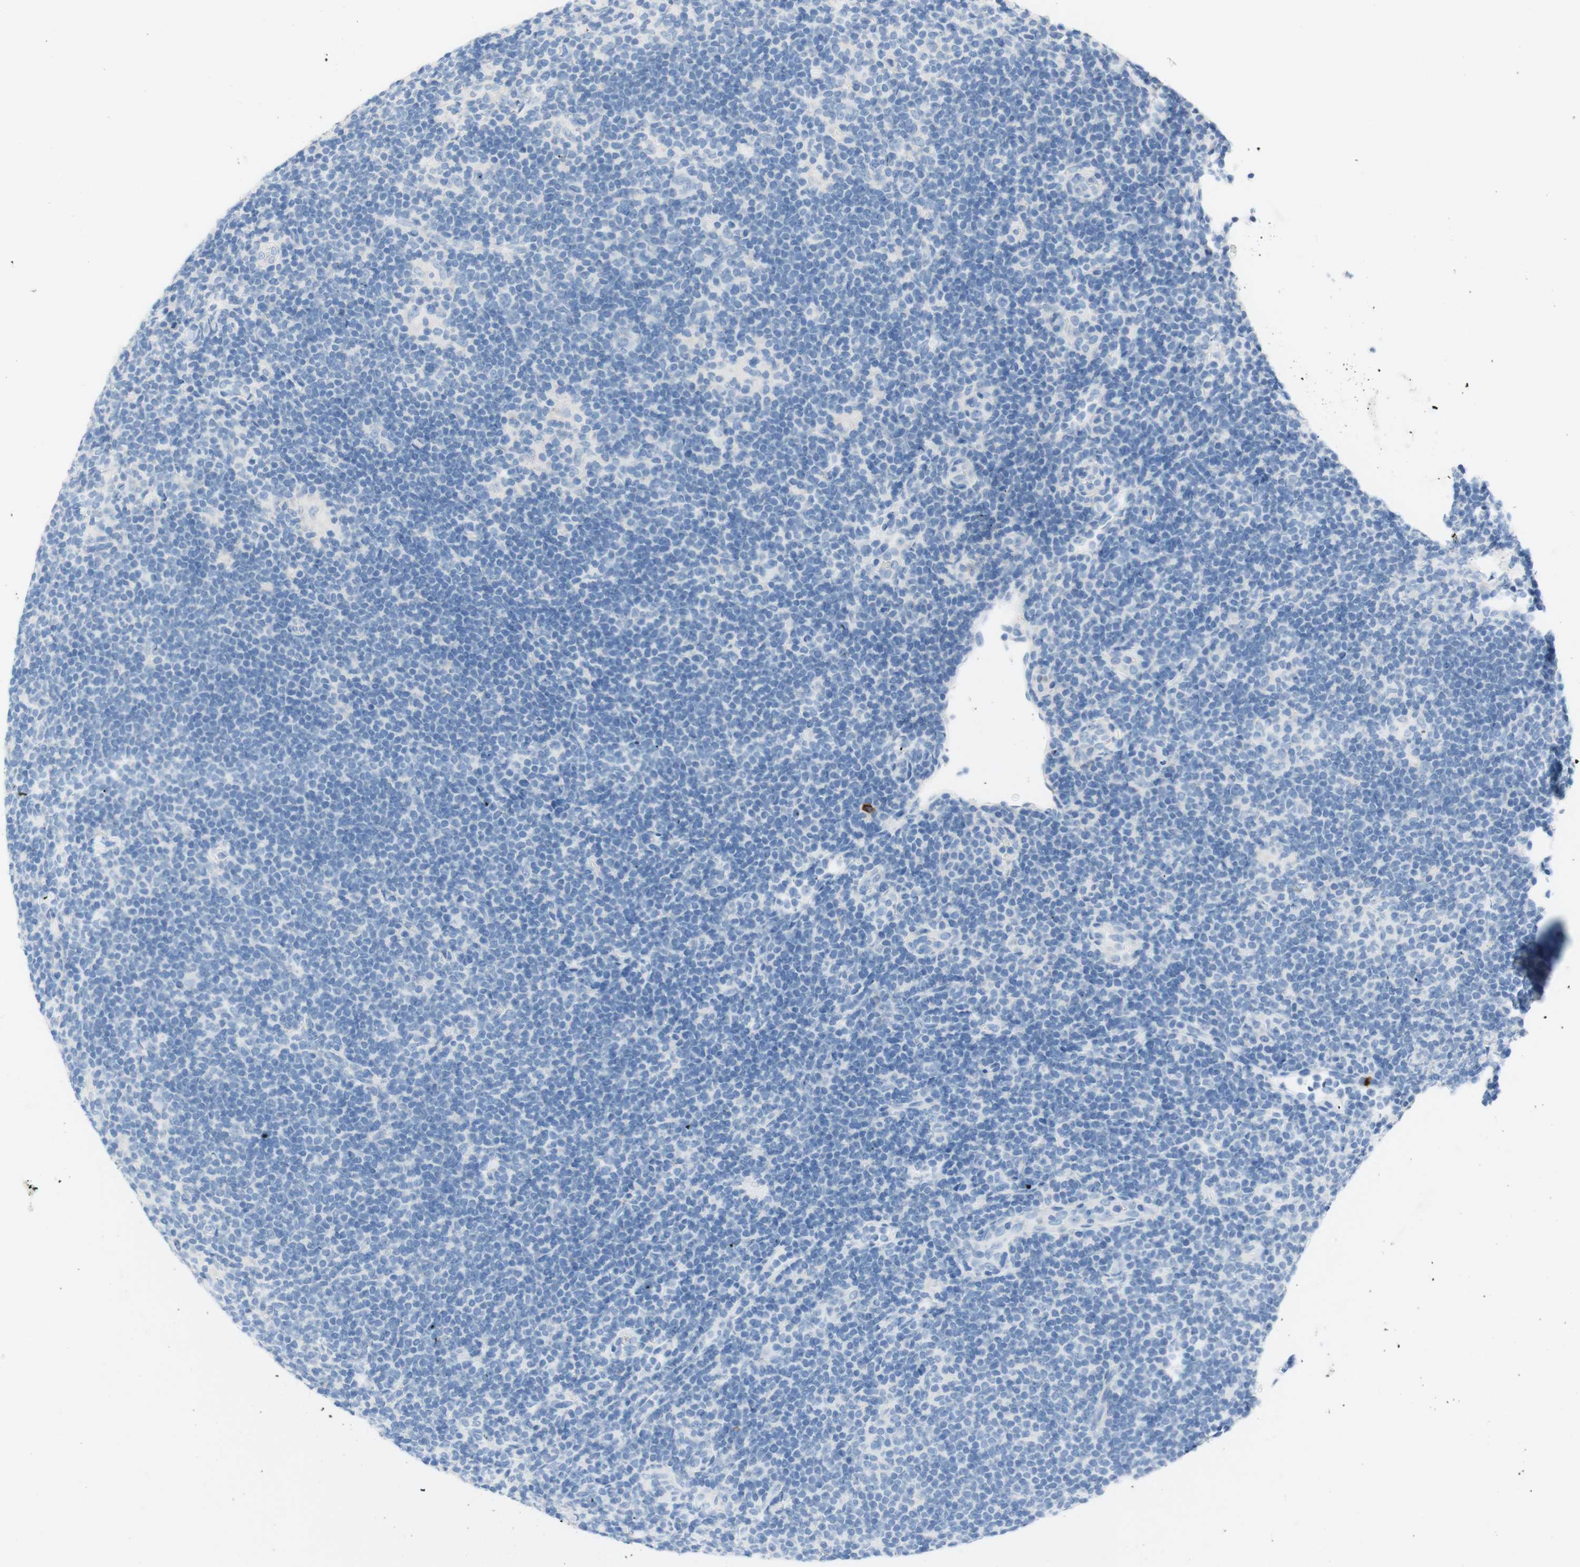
{"staining": {"intensity": "negative", "quantity": "none", "location": "none"}, "tissue": "lymphoma", "cell_type": "Tumor cells", "image_type": "cancer", "snomed": [{"axis": "morphology", "description": "Hodgkin's disease, NOS"}, {"axis": "topography", "description": "Lymph node"}], "caption": "Lymphoma was stained to show a protein in brown. There is no significant positivity in tumor cells.", "gene": "CEACAM1", "patient": {"sex": "female", "age": 57}}